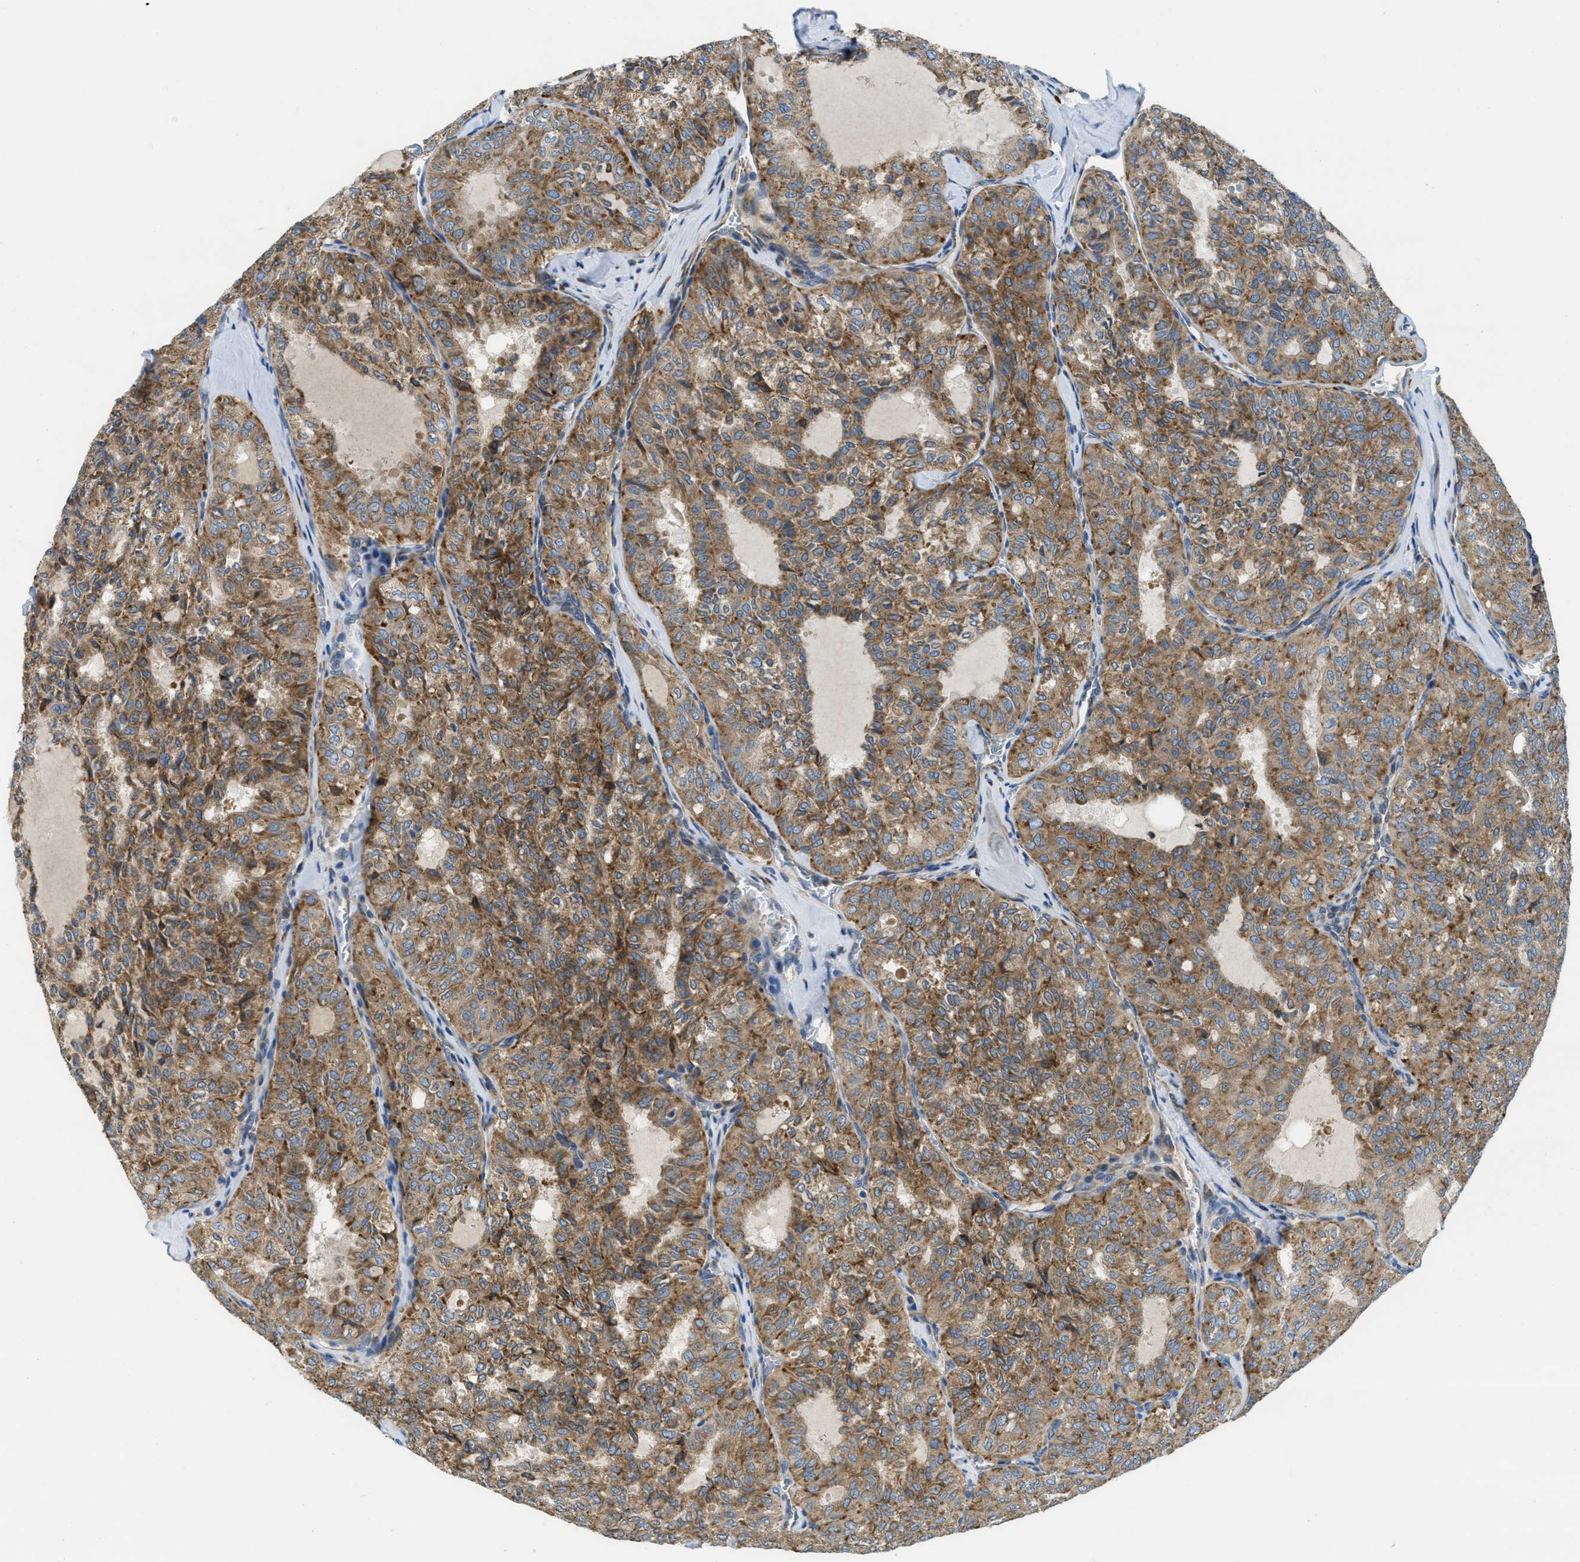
{"staining": {"intensity": "moderate", "quantity": ">75%", "location": "cytoplasmic/membranous"}, "tissue": "thyroid cancer", "cell_type": "Tumor cells", "image_type": "cancer", "snomed": [{"axis": "morphology", "description": "Follicular adenoma carcinoma, NOS"}, {"axis": "topography", "description": "Thyroid gland"}], "caption": "There is medium levels of moderate cytoplasmic/membranous positivity in tumor cells of thyroid cancer, as demonstrated by immunohistochemical staining (brown color).", "gene": "SSR1", "patient": {"sex": "male", "age": 75}}